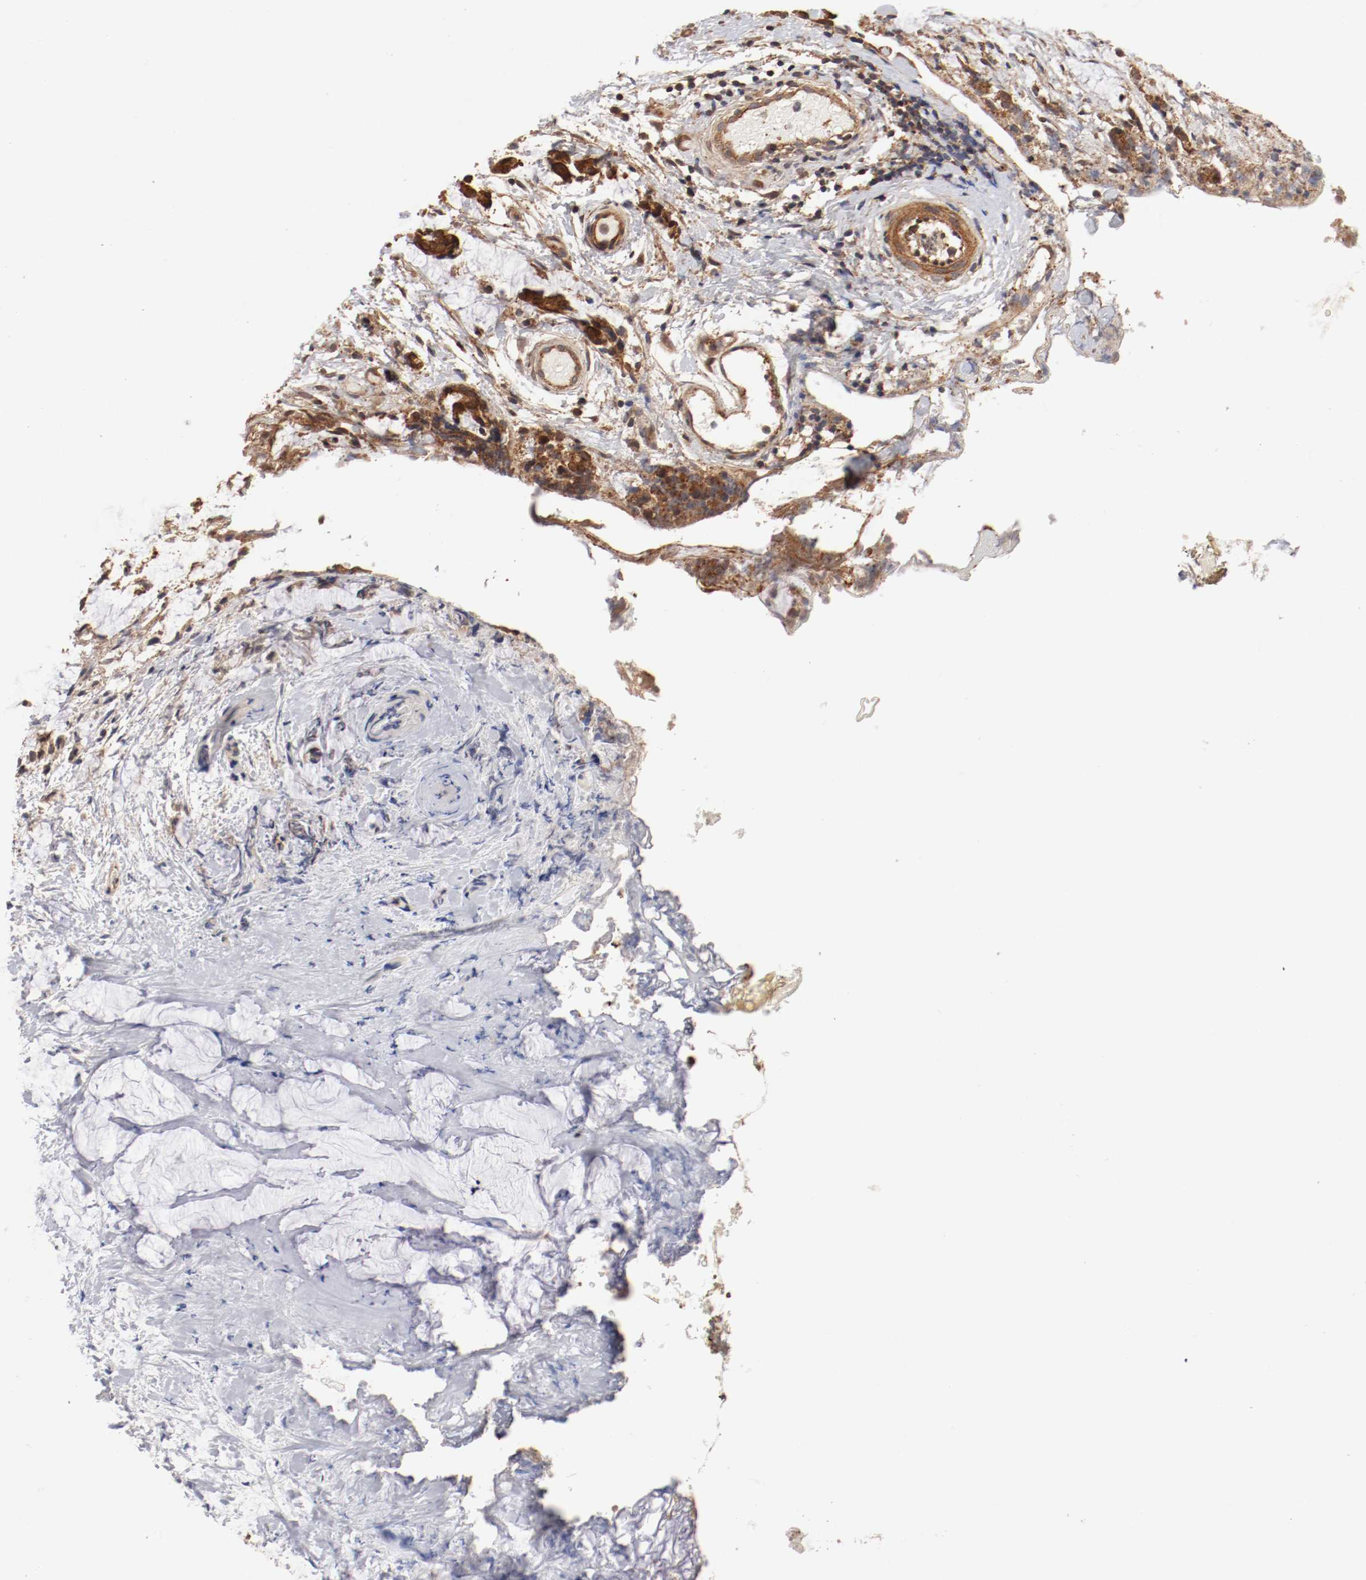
{"staining": {"intensity": "moderate", "quantity": ">75%", "location": "cytoplasmic/membranous"}, "tissue": "colorectal cancer", "cell_type": "Tumor cells", "image_type": "cancer", "snomed": [{"axis": "morphology", "description": "Adenocarcinoma, NOS"}, {"axis": "topography", "description": "Colon"}], "caption": "DAB immunohistochemical staining of human colorectal adenocarcinoma displays moderate cytoplasmic/membranous protein expression in about >75% of tumor cells.", "gene": "GUF1", "patient": {"sex": "male", "age": 14}}